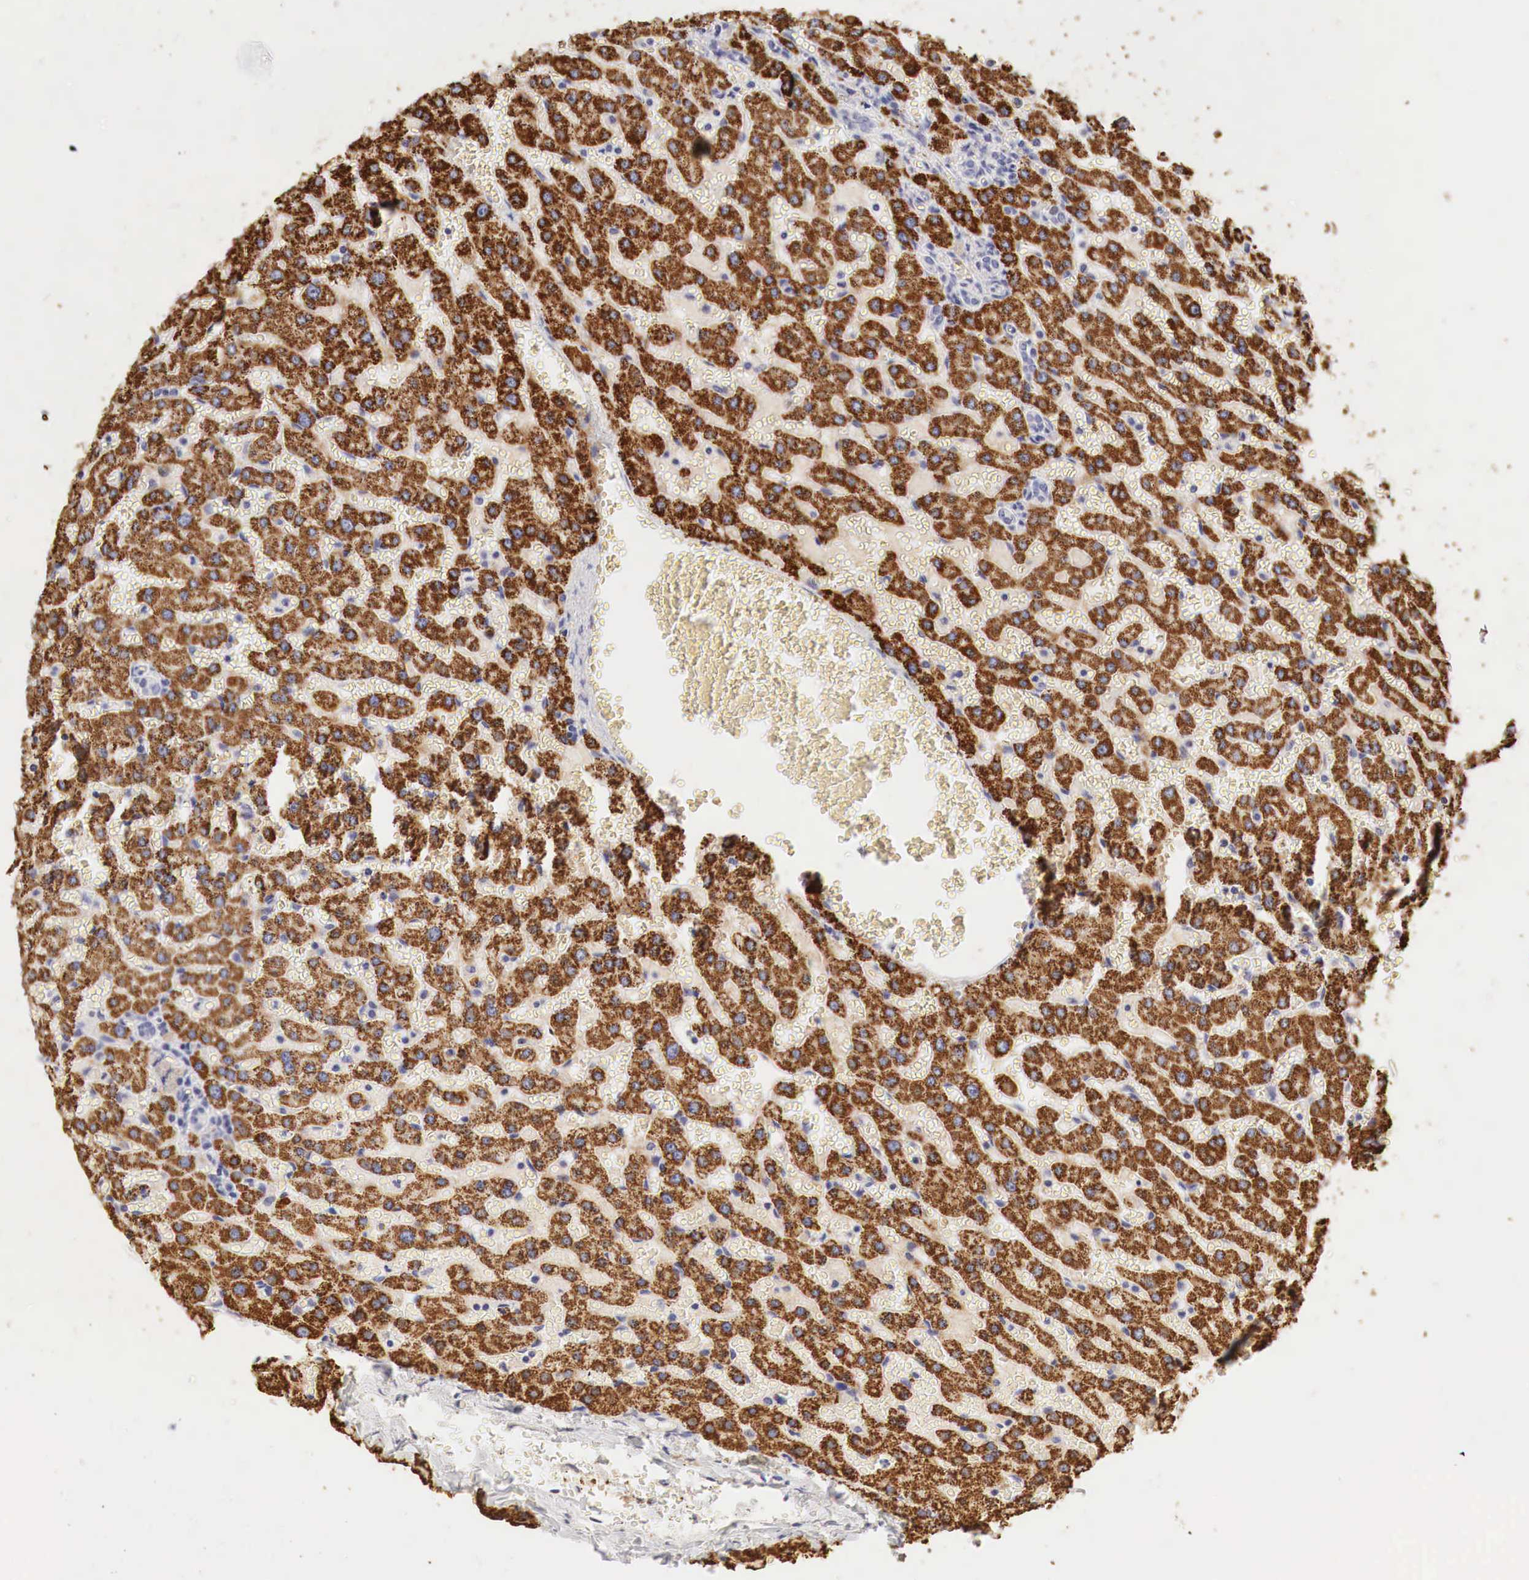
{"staining": {"intensity": "negative", "quantity": "none", "location": "none"}, "tissue": "liver", "cell_type": "Cholangiocytes", "image_type": "normal", "snomed": [{"axis": "morphology", "description": "Normal tissue, NOS"}, {"axis": "topography", "description": "Liver"}], "caption": "Micrograph shows no protein expression in cholangiocytes of normal liver. The staining was performed using DAB to visualize the protein expression in brown, while the nuclei were stained in blue with hematoxylin (Magnification: 20x).", "gene": "OTC", "patient": {"sex": "female", "age": 30}}